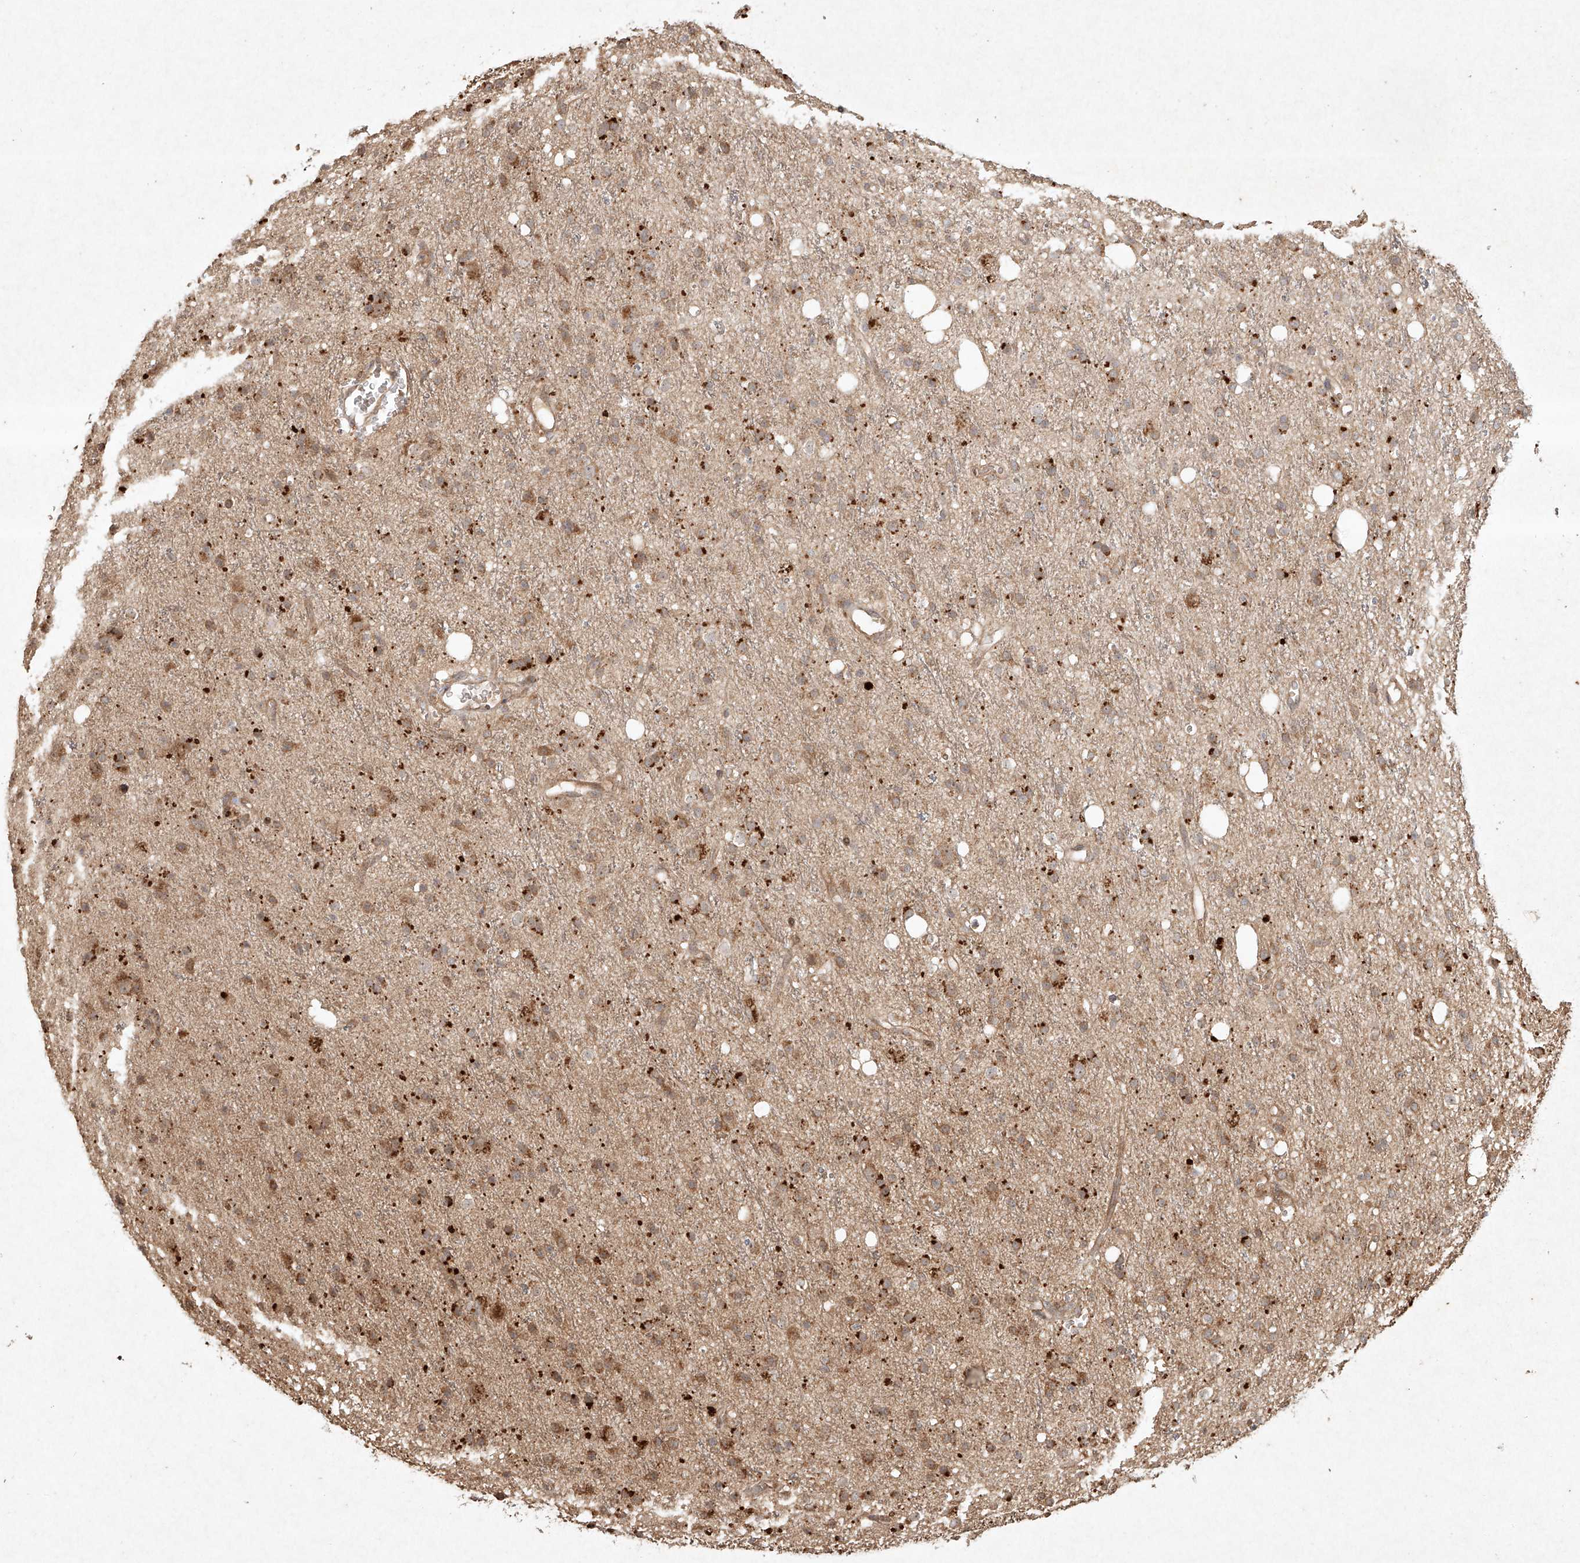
{"staining": {"intensity": "moderate", "quantity": "<25%", "location": "cytoplasmic/membranous"}, "tissue": "glioma", "cell_type": "Tumor cells", "image_type": "cancer", "snomed": [{"axis": "morphology", "description": "Glioma, malignant, High grade"}, {"axis": "topography", "description": "Brain"}], "caption": "Glioma stained with DAB (3,3'-diaminobenzidine) immunohistochemistry (IHC) displays low levels of moderate cytoplasmic/membranous expression in approximately <25% of tumor cells.", "gene": "CYYR1", "patient": {"sex": "male", "age": 47}}